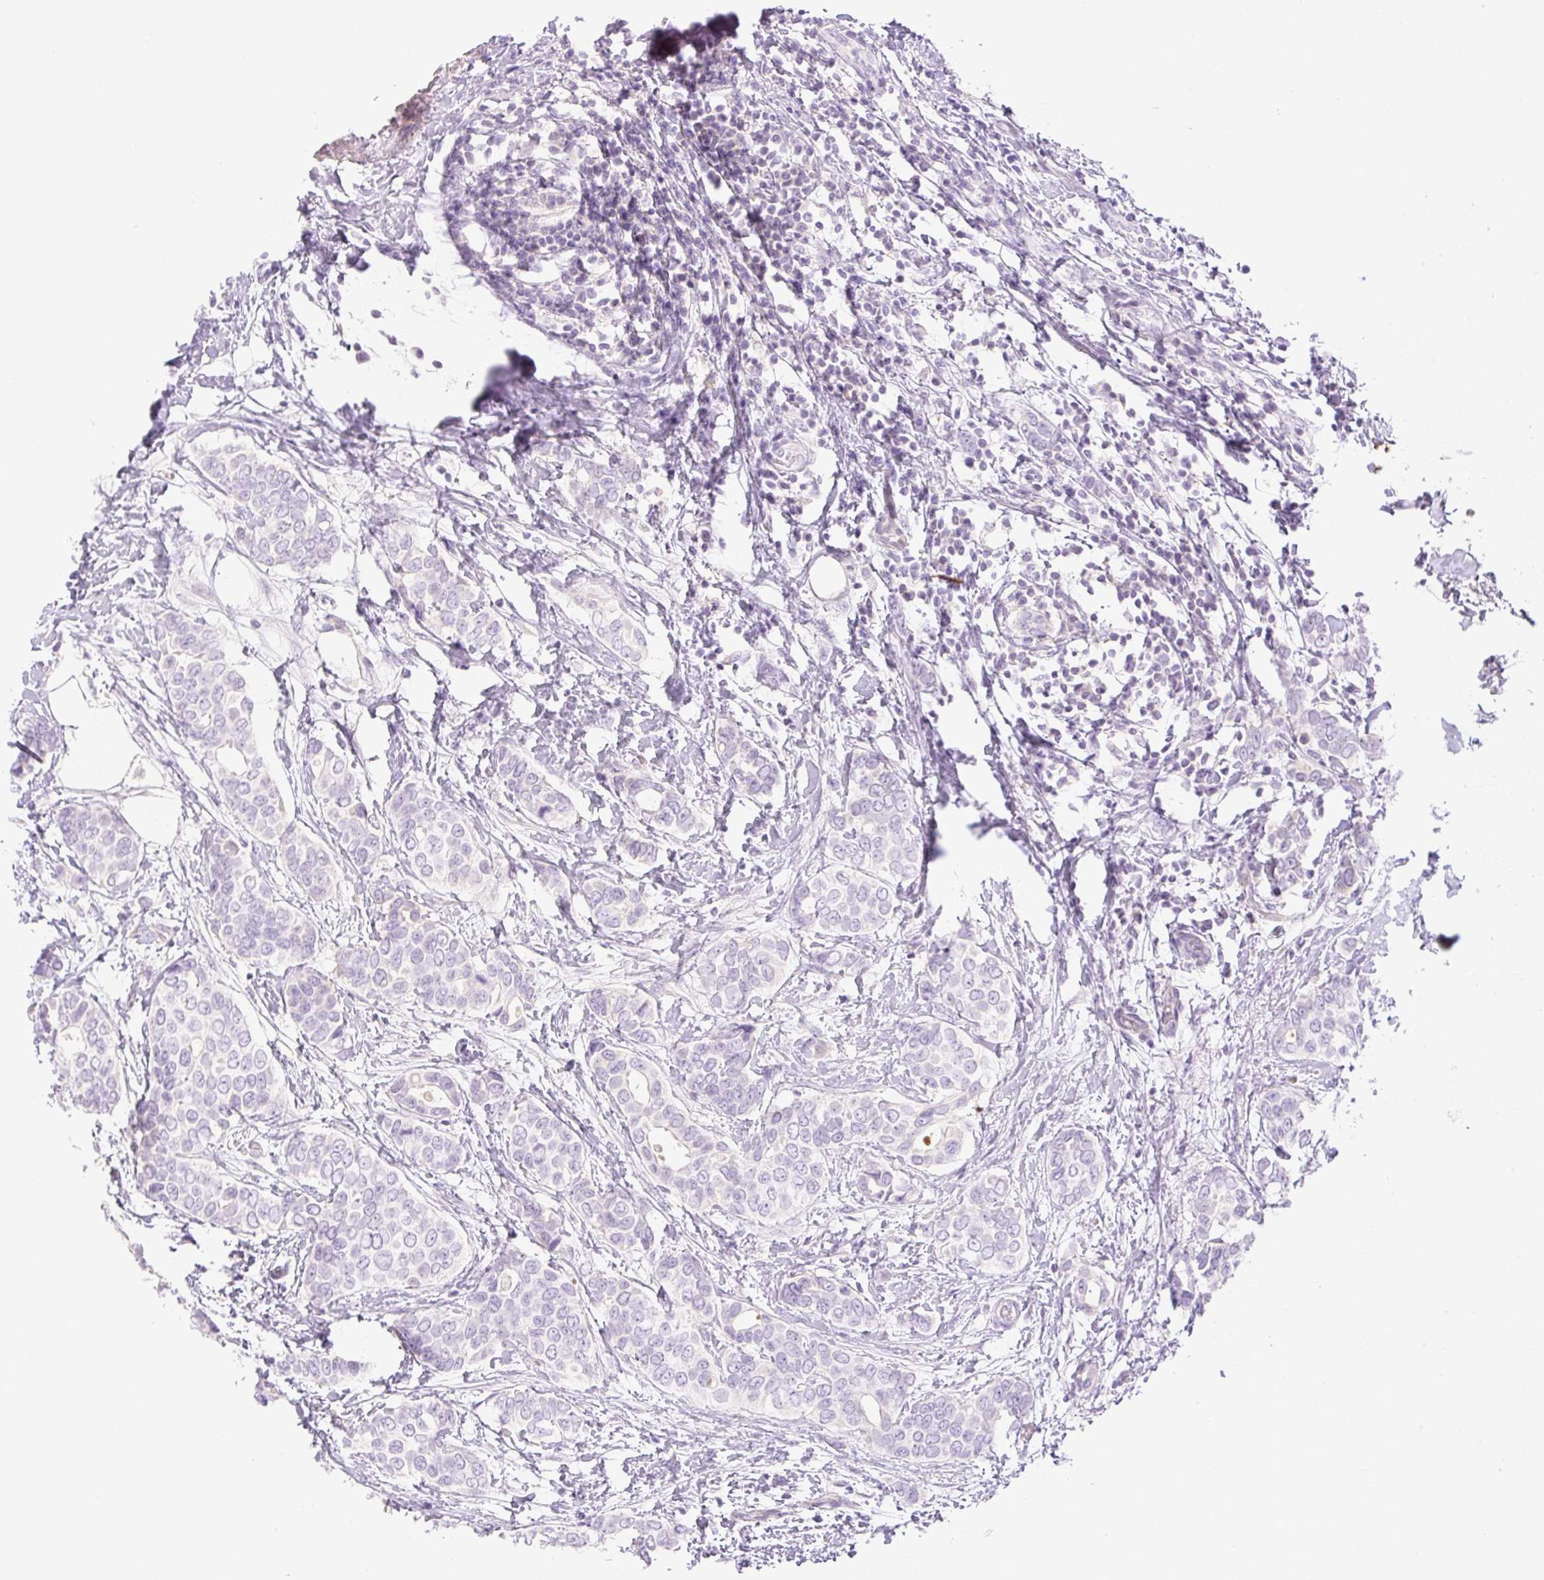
{"staining": {"intensity": "negative", "quantity": "none", "location": "none"}, "tissue": "breast cancer", "cell_type": "Tumor cells", "image_type": "cancer", "snomed": [{"axis": "morphology", "description": "Lobular carcinoma"}, {"axis": "topography", "description": "Breast"}], "caption": "IHC image of breast lobular carcinoma stained for a protein (brown), which demonstrates no expression in tumor cells.", "gene": "MIA2", "patient": {"sex": "female", "age": 51}}